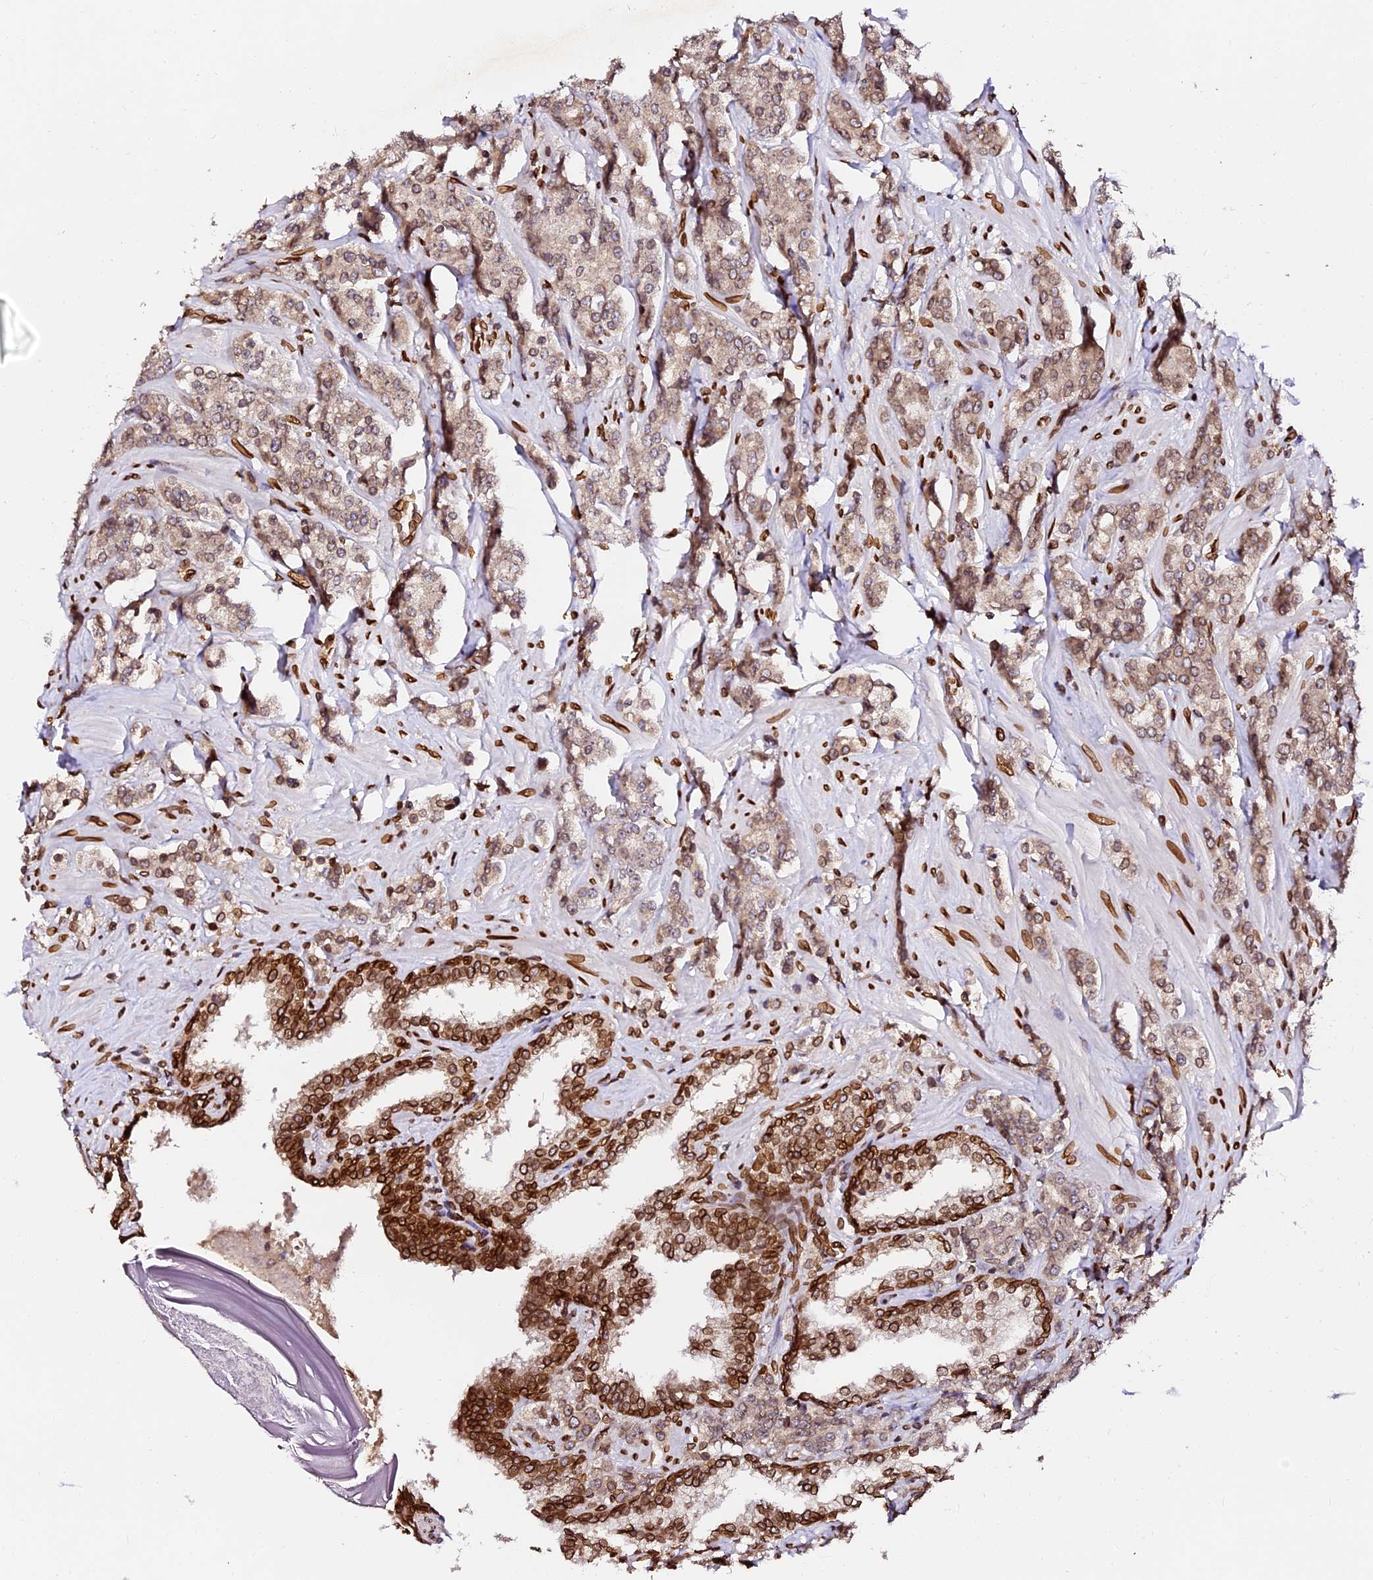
{"staining": {"intensity": "moderate", "quantity": ">75%", "location": "cytoplasmic/membranous,nuclear"}, "tissue": "prostate cancer", "cell_type": "Tumor cells", "image_type": "cancer", "snomed": [{"axis": "morphology", "description": "Adenocarcinoma, High grade"}, {"axis": "topography", "description": "Prostate"}], "caption": "Human prostate high-grade adenocarcinoma stained with a brown dye demonstrates moderate cytoplasmic/membranous and nuclear positive expression in approximately >75% of tumor cells.", "gene": "ANAPC5", "patient": {"sex": "male", "age": 62}}